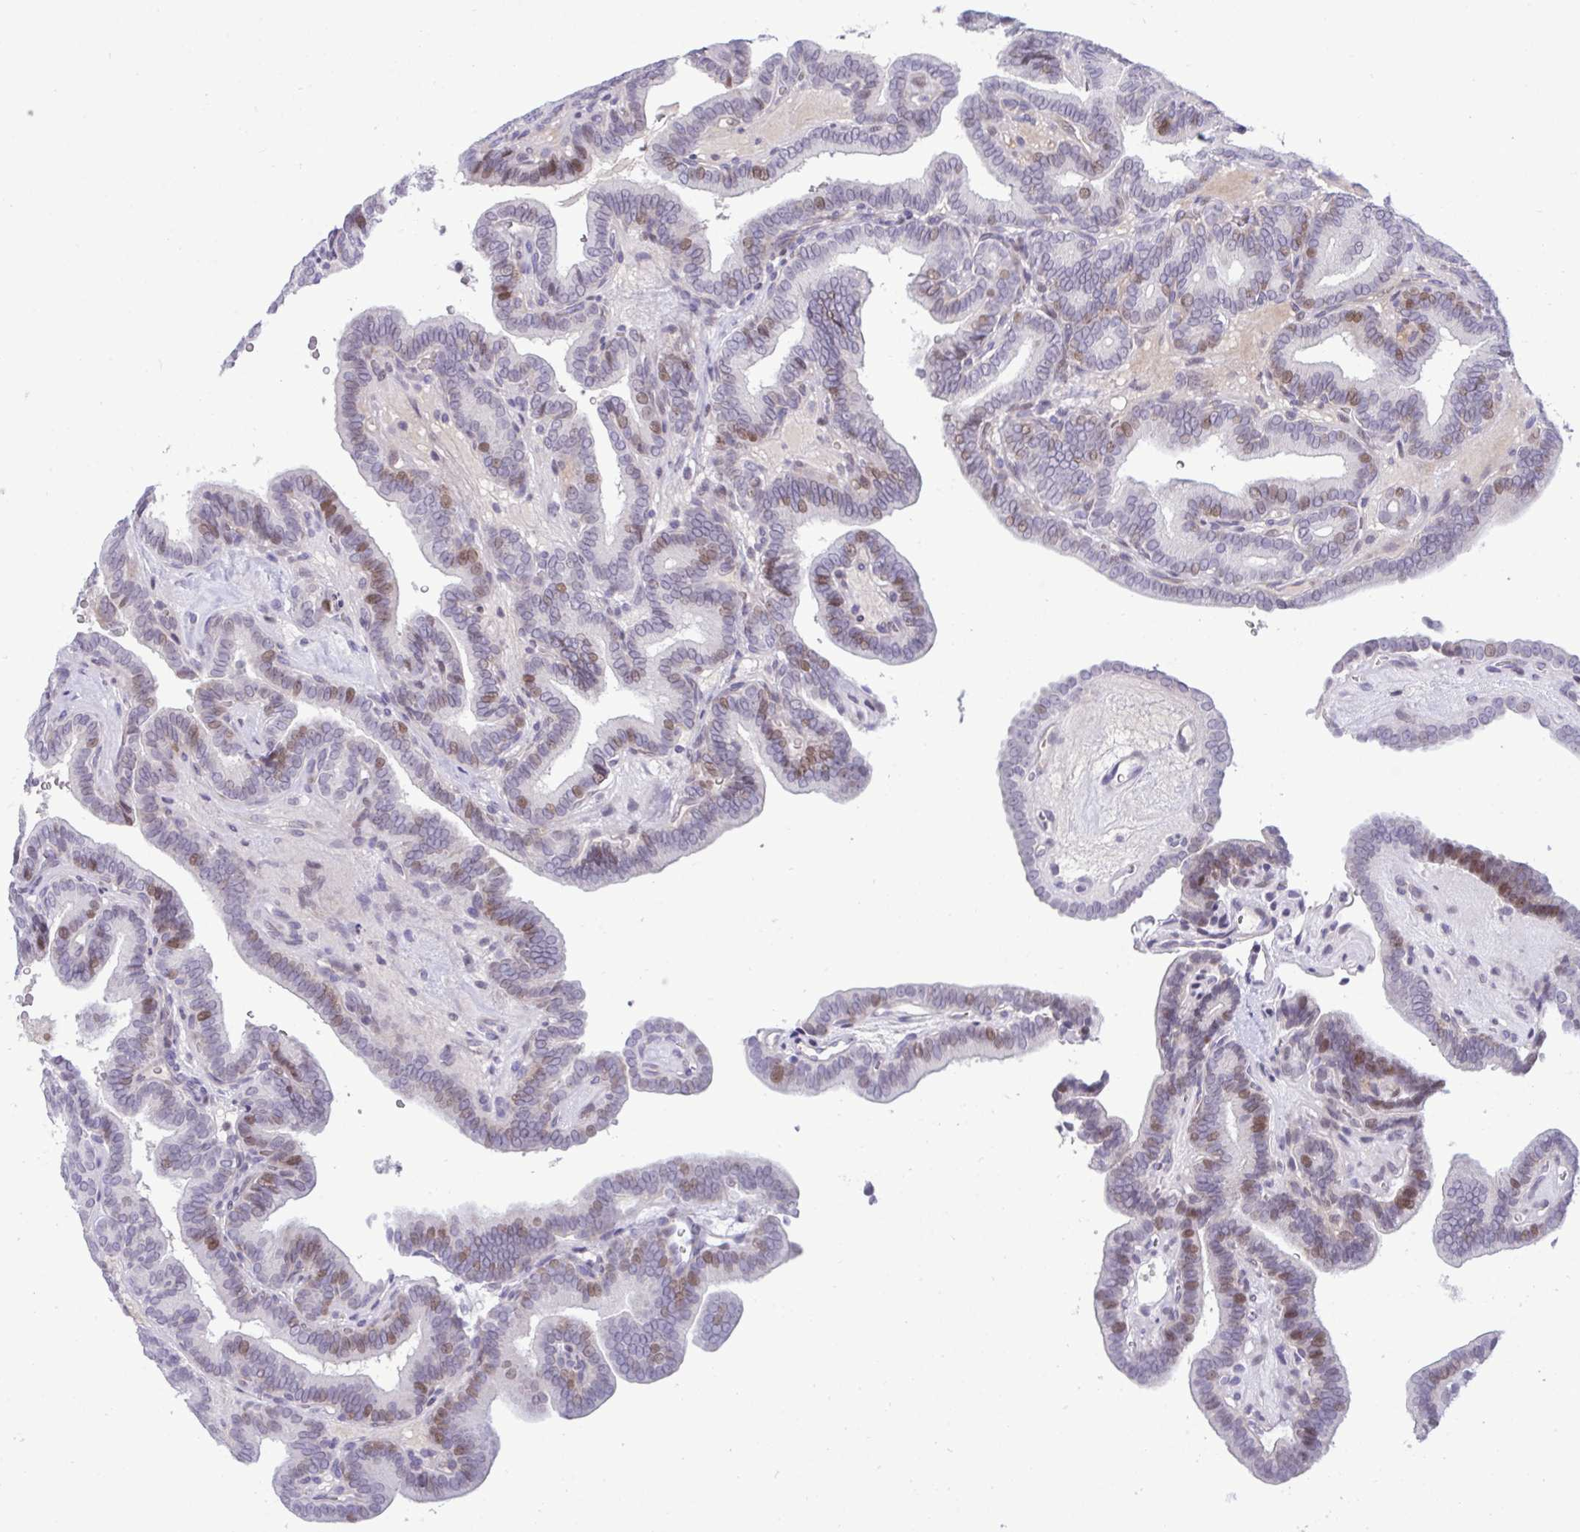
{"staining": {"intensity": "moderate", "quantity": "25%-75%", "location": "nuclear"}, "tissue": "thyroid cancer", "cell_type": "Tumor cells", "image_type": "cancer", "snomed": [{"axis": "morphology", "description": "Papillary adenocarcinoma, NOS"}, {"axis": "topography", "description": "Thyroid gland"}], "caption": "Immunohistochemical staining of human papillary adenocarcinoma (thyroid) exhibits medium levels of moderate nuclear positivity in about 25%-75% of tumor cells. (DAB IHC with brightfield microscopy, high magnification).", "gene": "EPOP", "patient": {"sex": "female", "age": 21}}